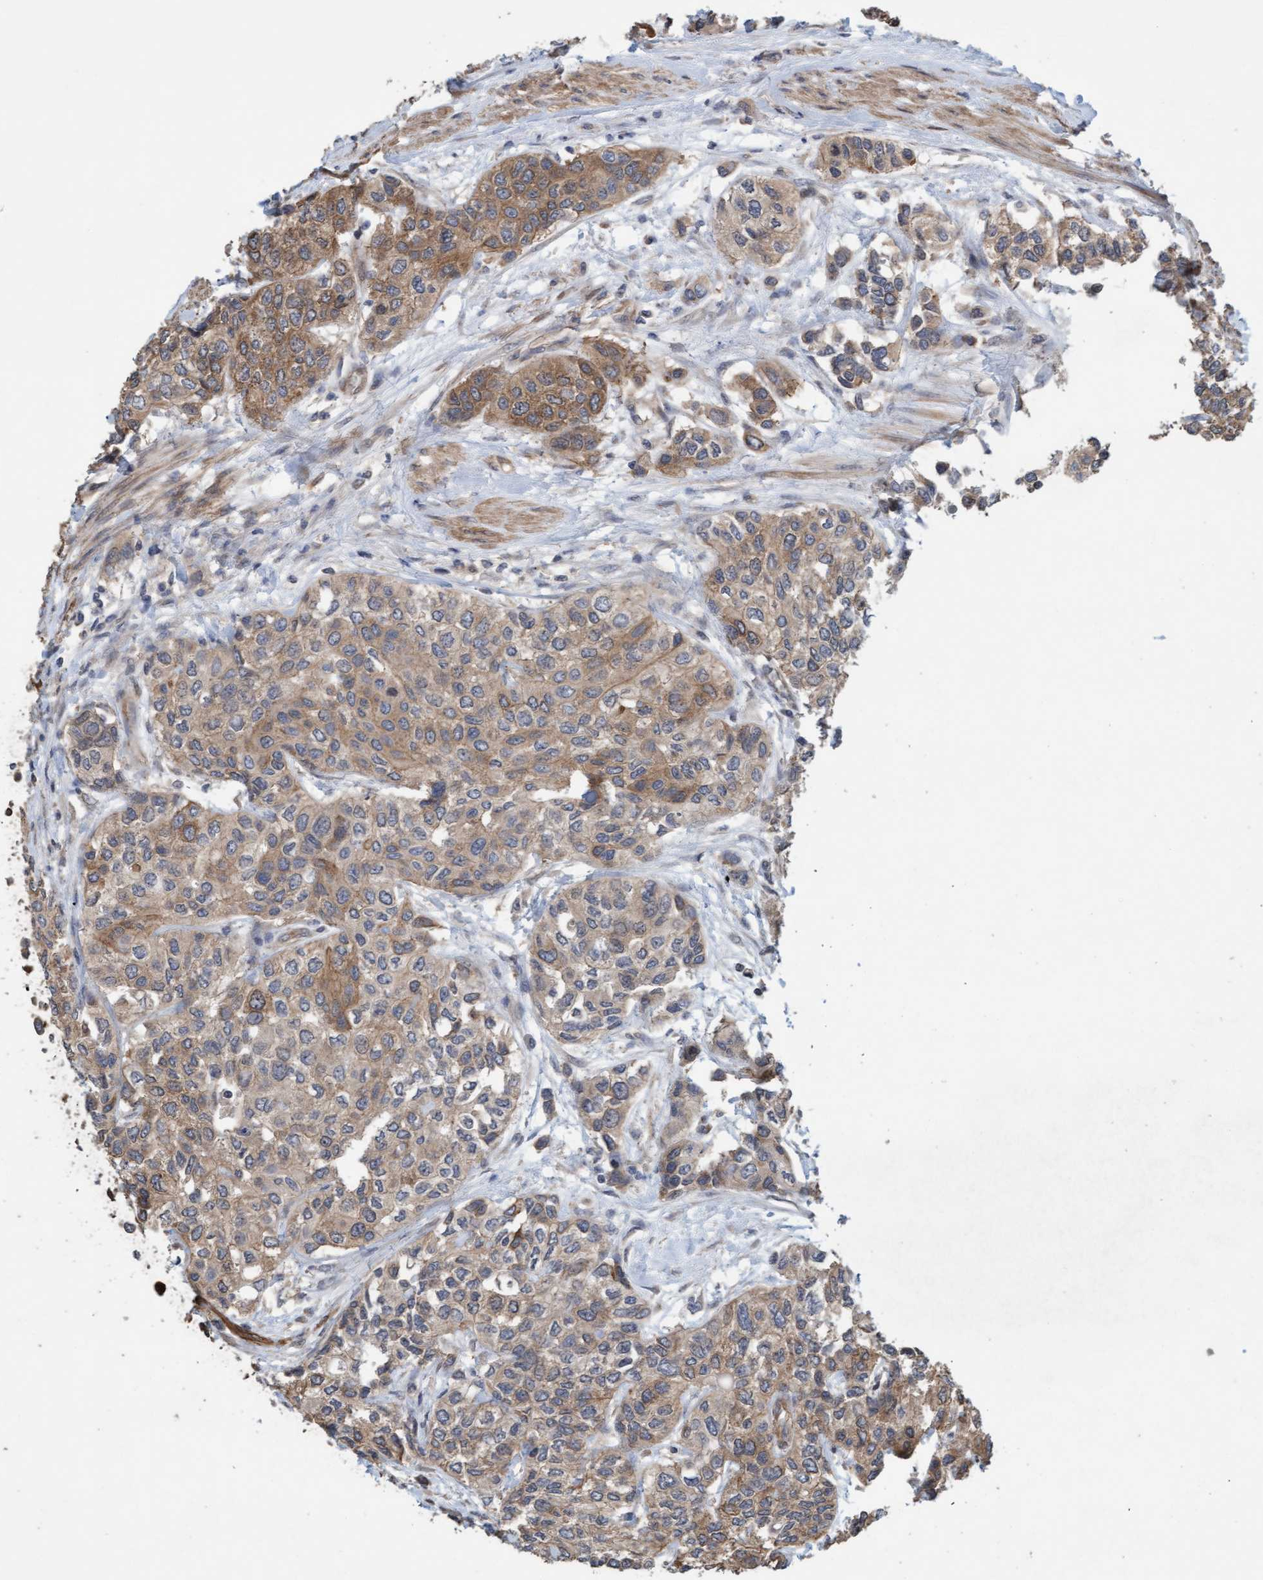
{"staining": {"intensity": "moderate", "quantity": ">75%", "location": "cytoplasmic/membranous"}, "tissue": "urothelial cancer", "cell_type": "Tumor cells", "image_type": "cancer", "snomed": [{"axis": "morphology", "description": "Urothelial carcinoma, High grade"}, {"axis": "topography", "description": "Urinary bladder"}], "caption": "IHC photomicrograph of human urothelial cancer stained for a protein (brown), which displays medium levels of moderate cytoplasmic/membranous positivity in approximately >75% of tumor cells.", "gene": "CDC42EP4", "patient": {"sex": "female", "age": 56}}